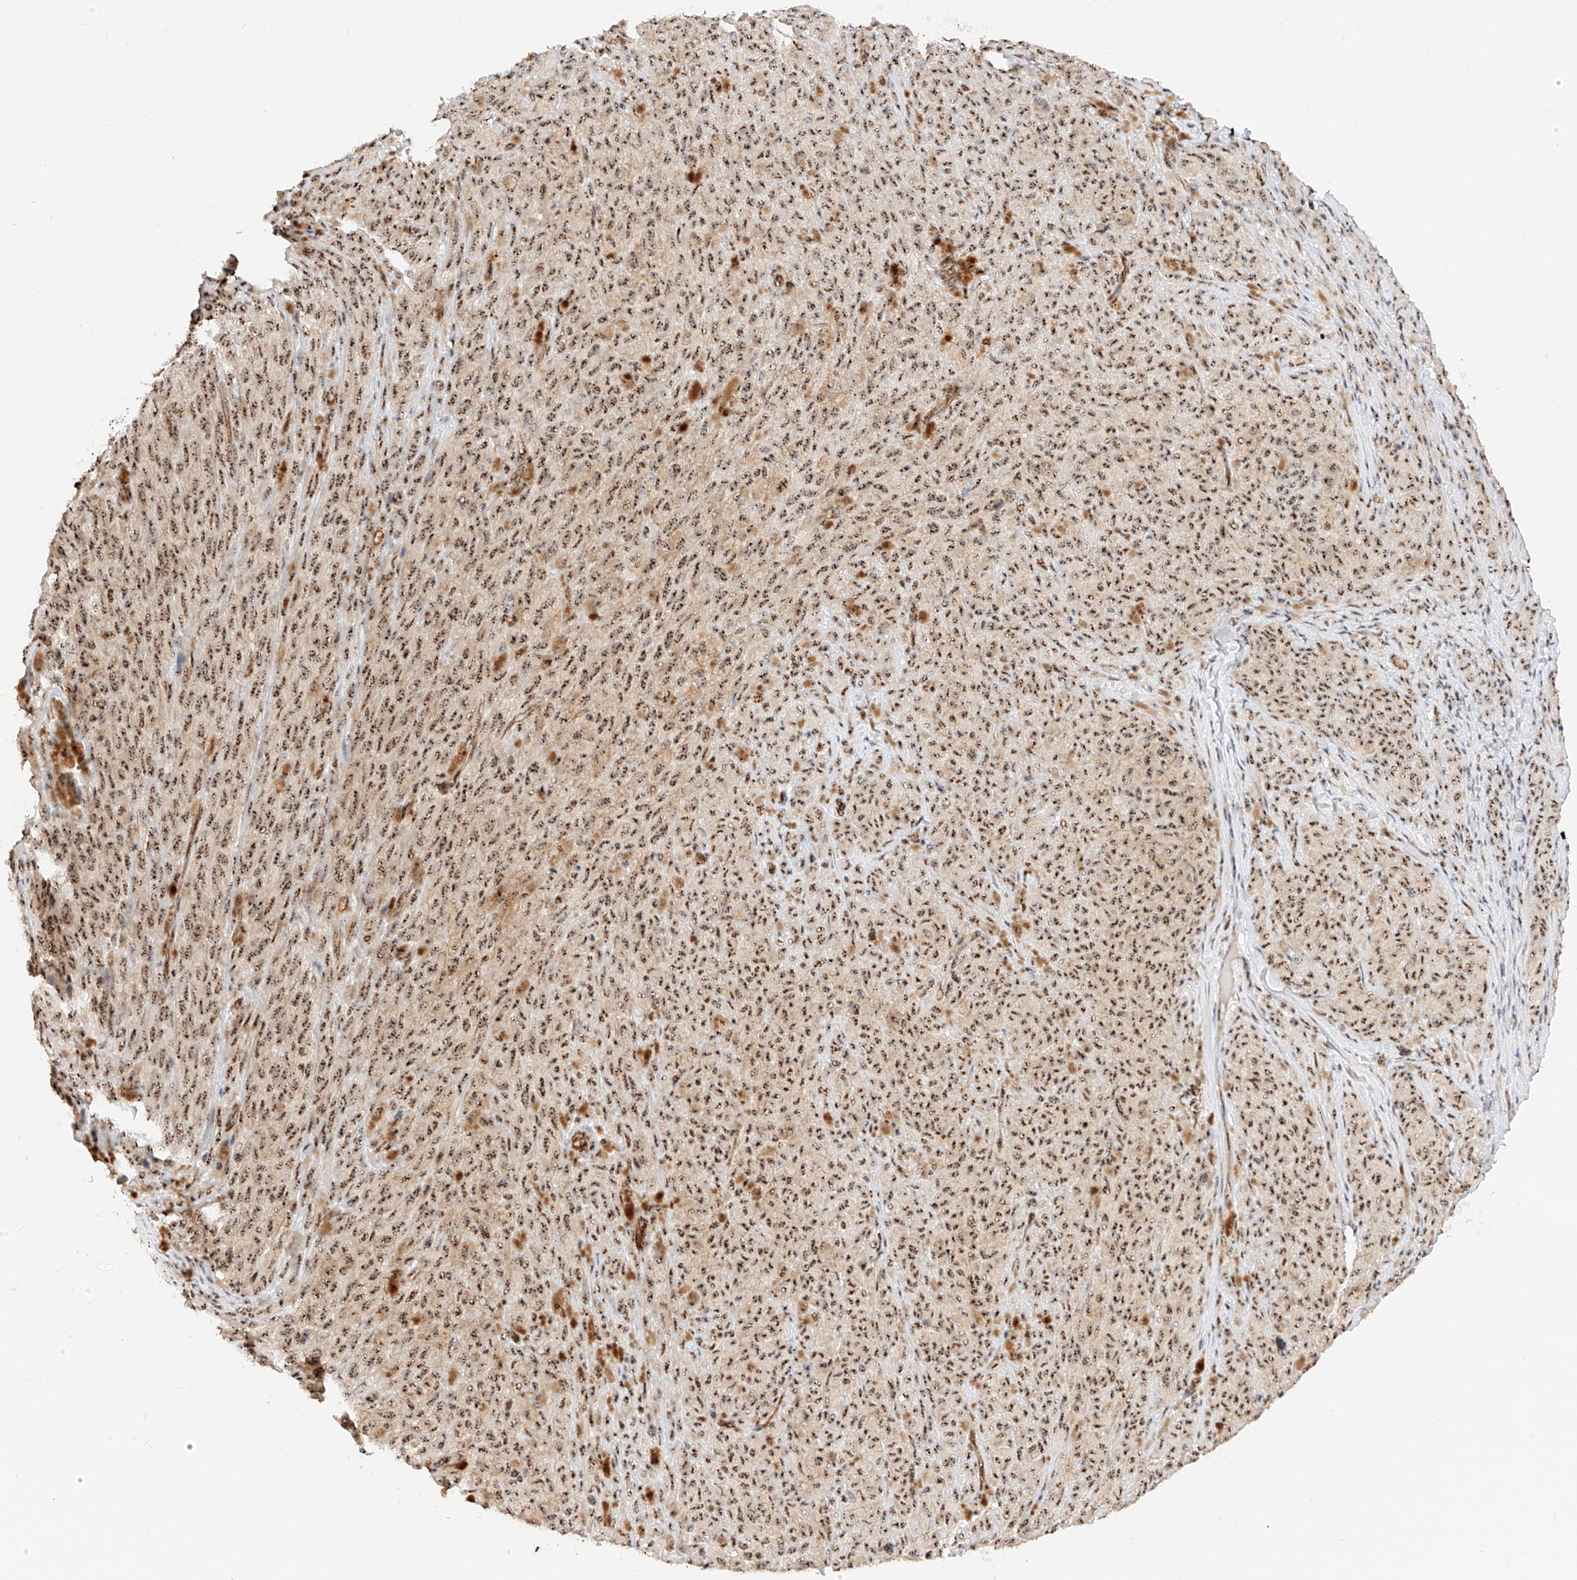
{"staining": {"intensity": "strong", "quantity": ">75%", "location": "nuclear"}, "tissue": "melanoma", "cell_type": "Tumor cells", "image_type": "cancer", "snomed": [{"axis": "morphology", "description": "Malignant melanoma, NOS"}, {"axis": "topography", "description": "Skin"}], "caption": "Immunohistochemistry (IHC) photomicrograph of neoplastic tissue: human melanoma stained using immunohistochemistry (IHC) exhibits high levels of strong protein expression localized specifically in the nuclear of tumor cells, appearing as a nuclear brown color.", "gene": "ATXN7L2", "patient": {"sex": "female", "age": 82}}